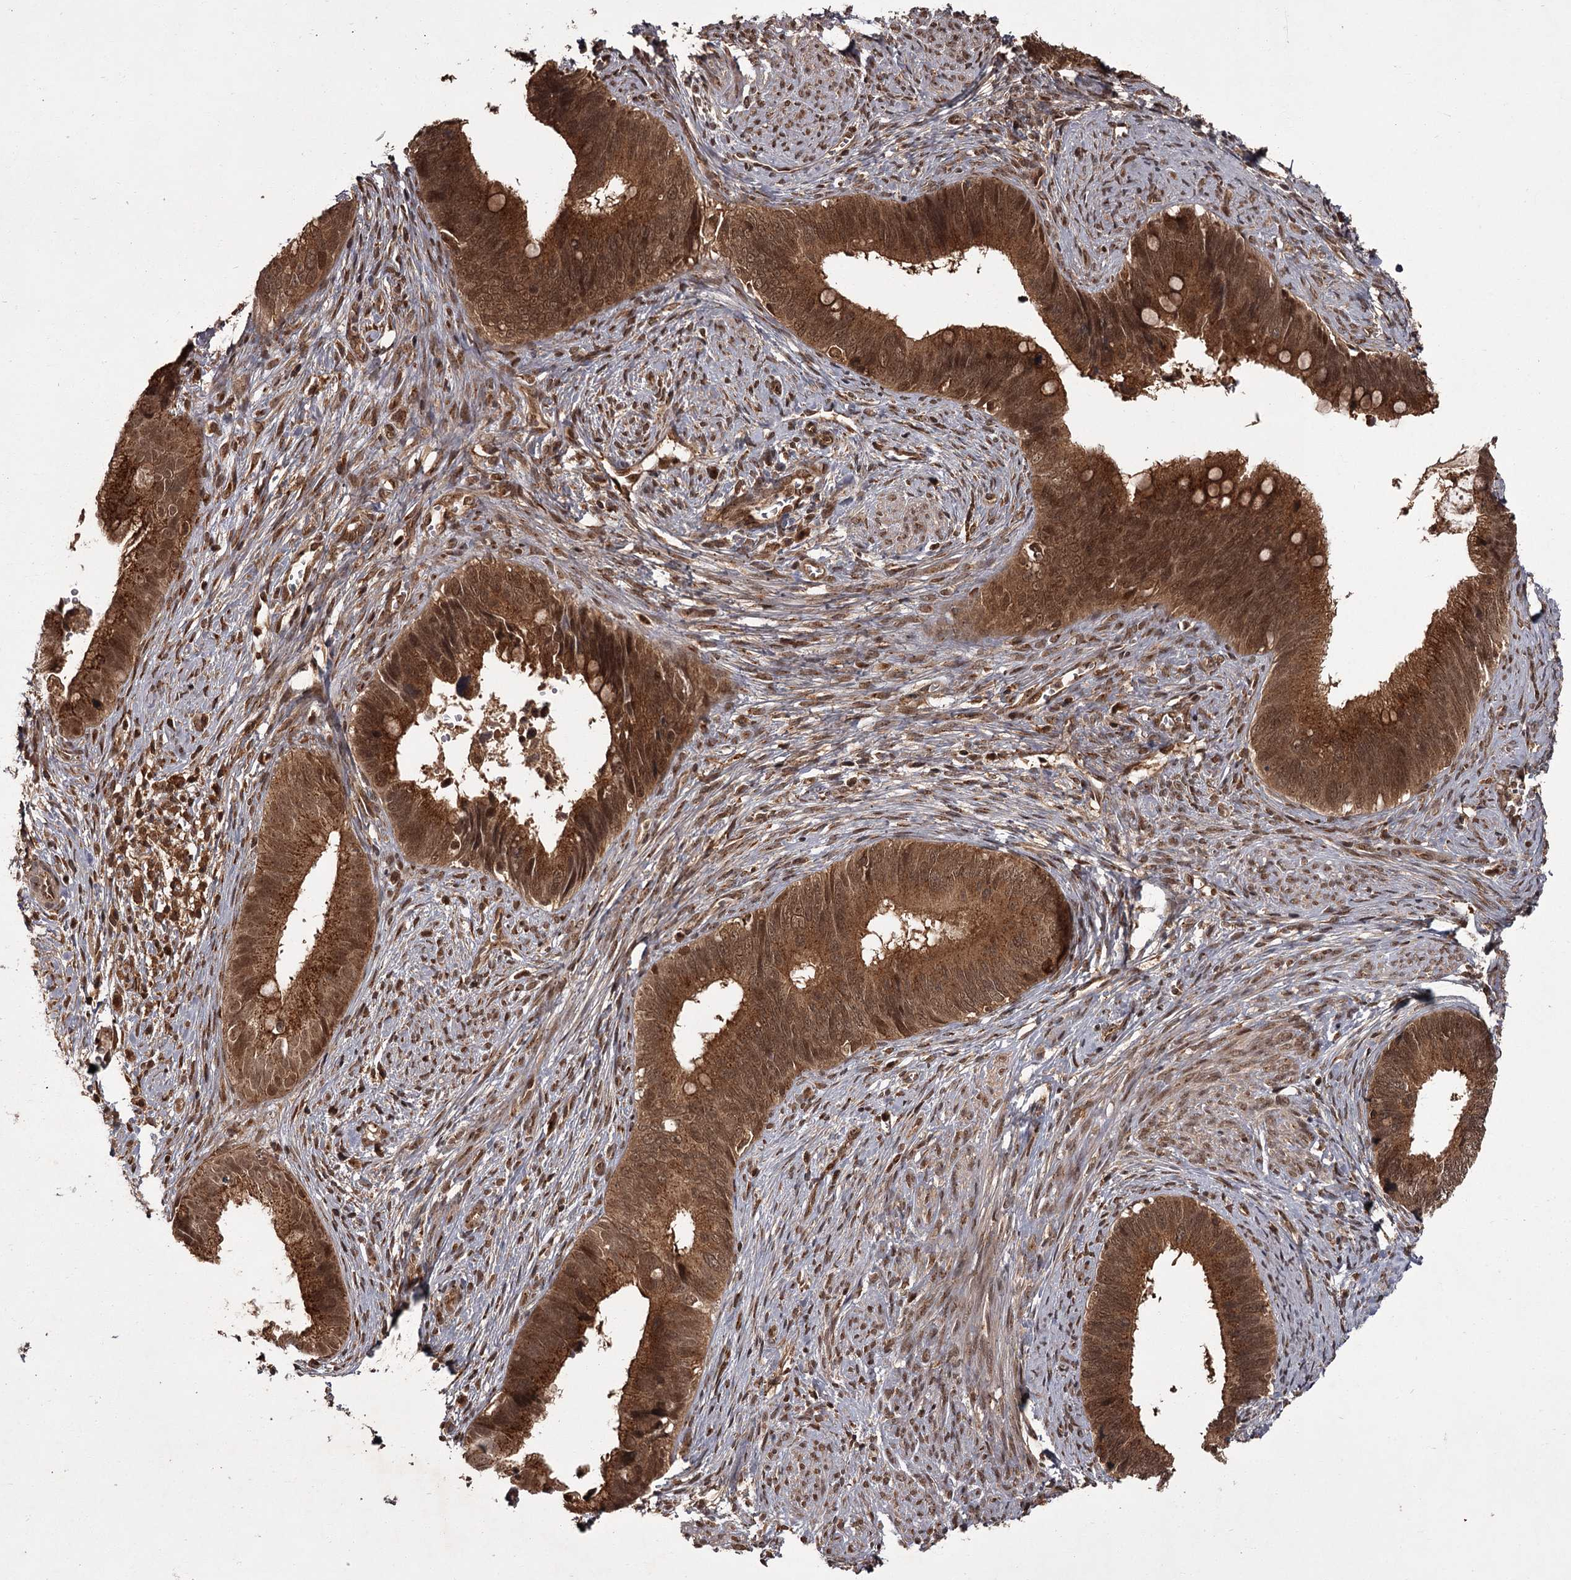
{"staining": {"intensity": "moderate", "quantity": ">75%", "location": "cytoplasmic/membranous,nuclear"}, "tissue": "cervical cancer", "cell_type": "Tumor cells", "image_type": "cancer", "snomed": [{"axis": "morphology", "description": "Adenocarcinoma, NOS"}, {"axis": "topography", "description": "Cervix"}], "caption": "The micrograph displays staining of adenocarcinoma (cervical), revealing moderate cytoplasmic/membranous and nuclear protein expression (brown color) within tumor cells. The protein is stained brown, and the nuclei are stained in blue (DAB IHC with brightfield microscopy, high magnification).", "gene": "TBC1D23", "patient": {"sex": "female", "age": 42}}